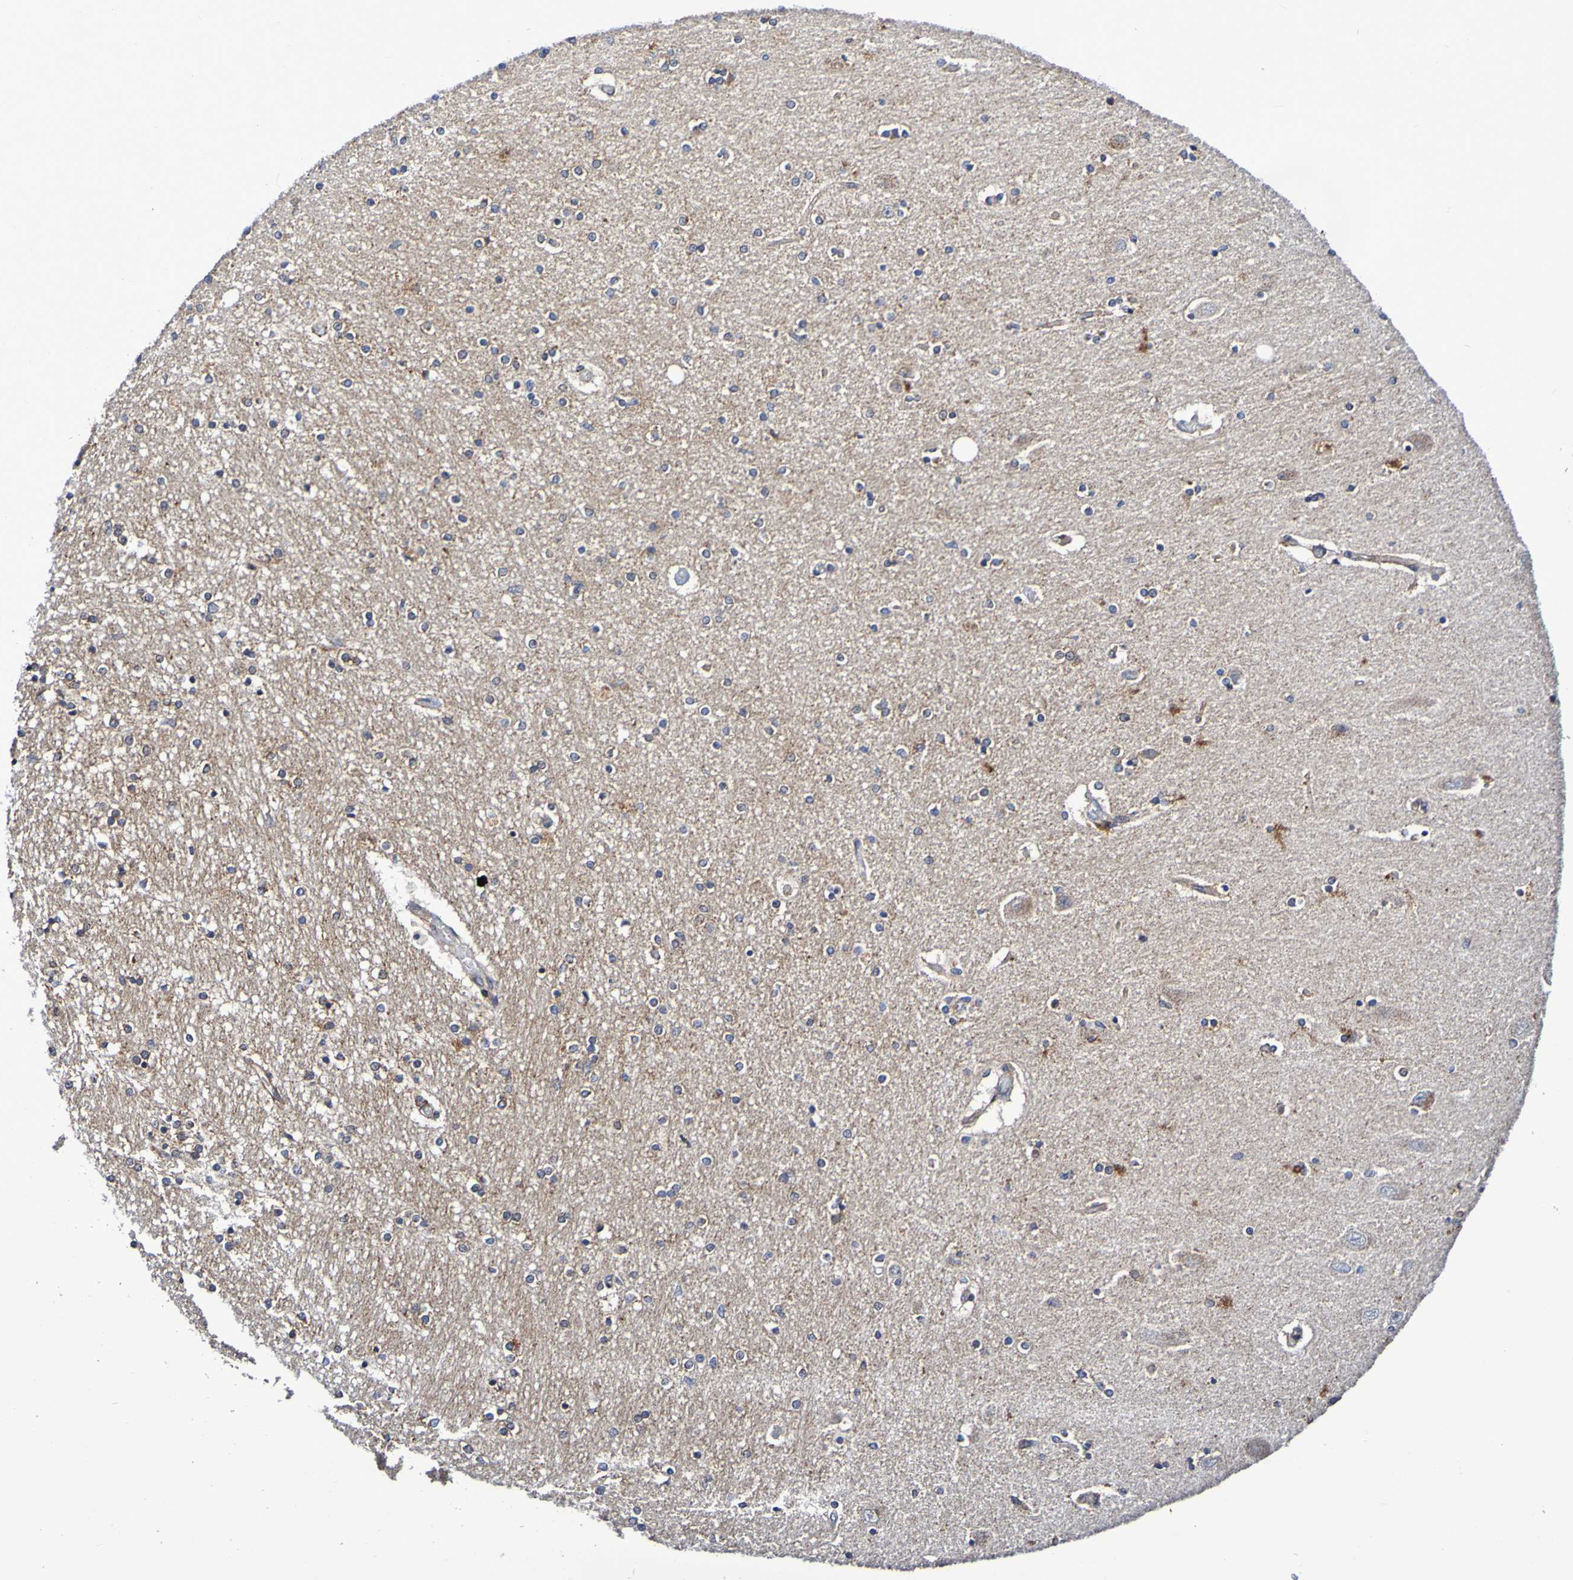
{"staining": {"intensity": "moderate", "quantity": "<25%", "location": "cytoplasmic/membranous"}, "tissue": "hippocampus", "cell_type": "Glial cells", "image_type": "normal", "snomed": [{"axis": "morphology", "description": "Normal tissue, NOS"}, {"axis": "topography", "description": "Hippocampus"}], "caption": "Normal hippocampus demonstrates moderate cytoplasmic/membranous staining in about <25% of glial cells (Stains: DAB (3,3'-diaminobenzidine) in brown, nuclei in blue, Microscopy: brightfield microscopy at high magnification)..", "gene": "GJB1", "patient": {"sex": "female", "age": 54}}